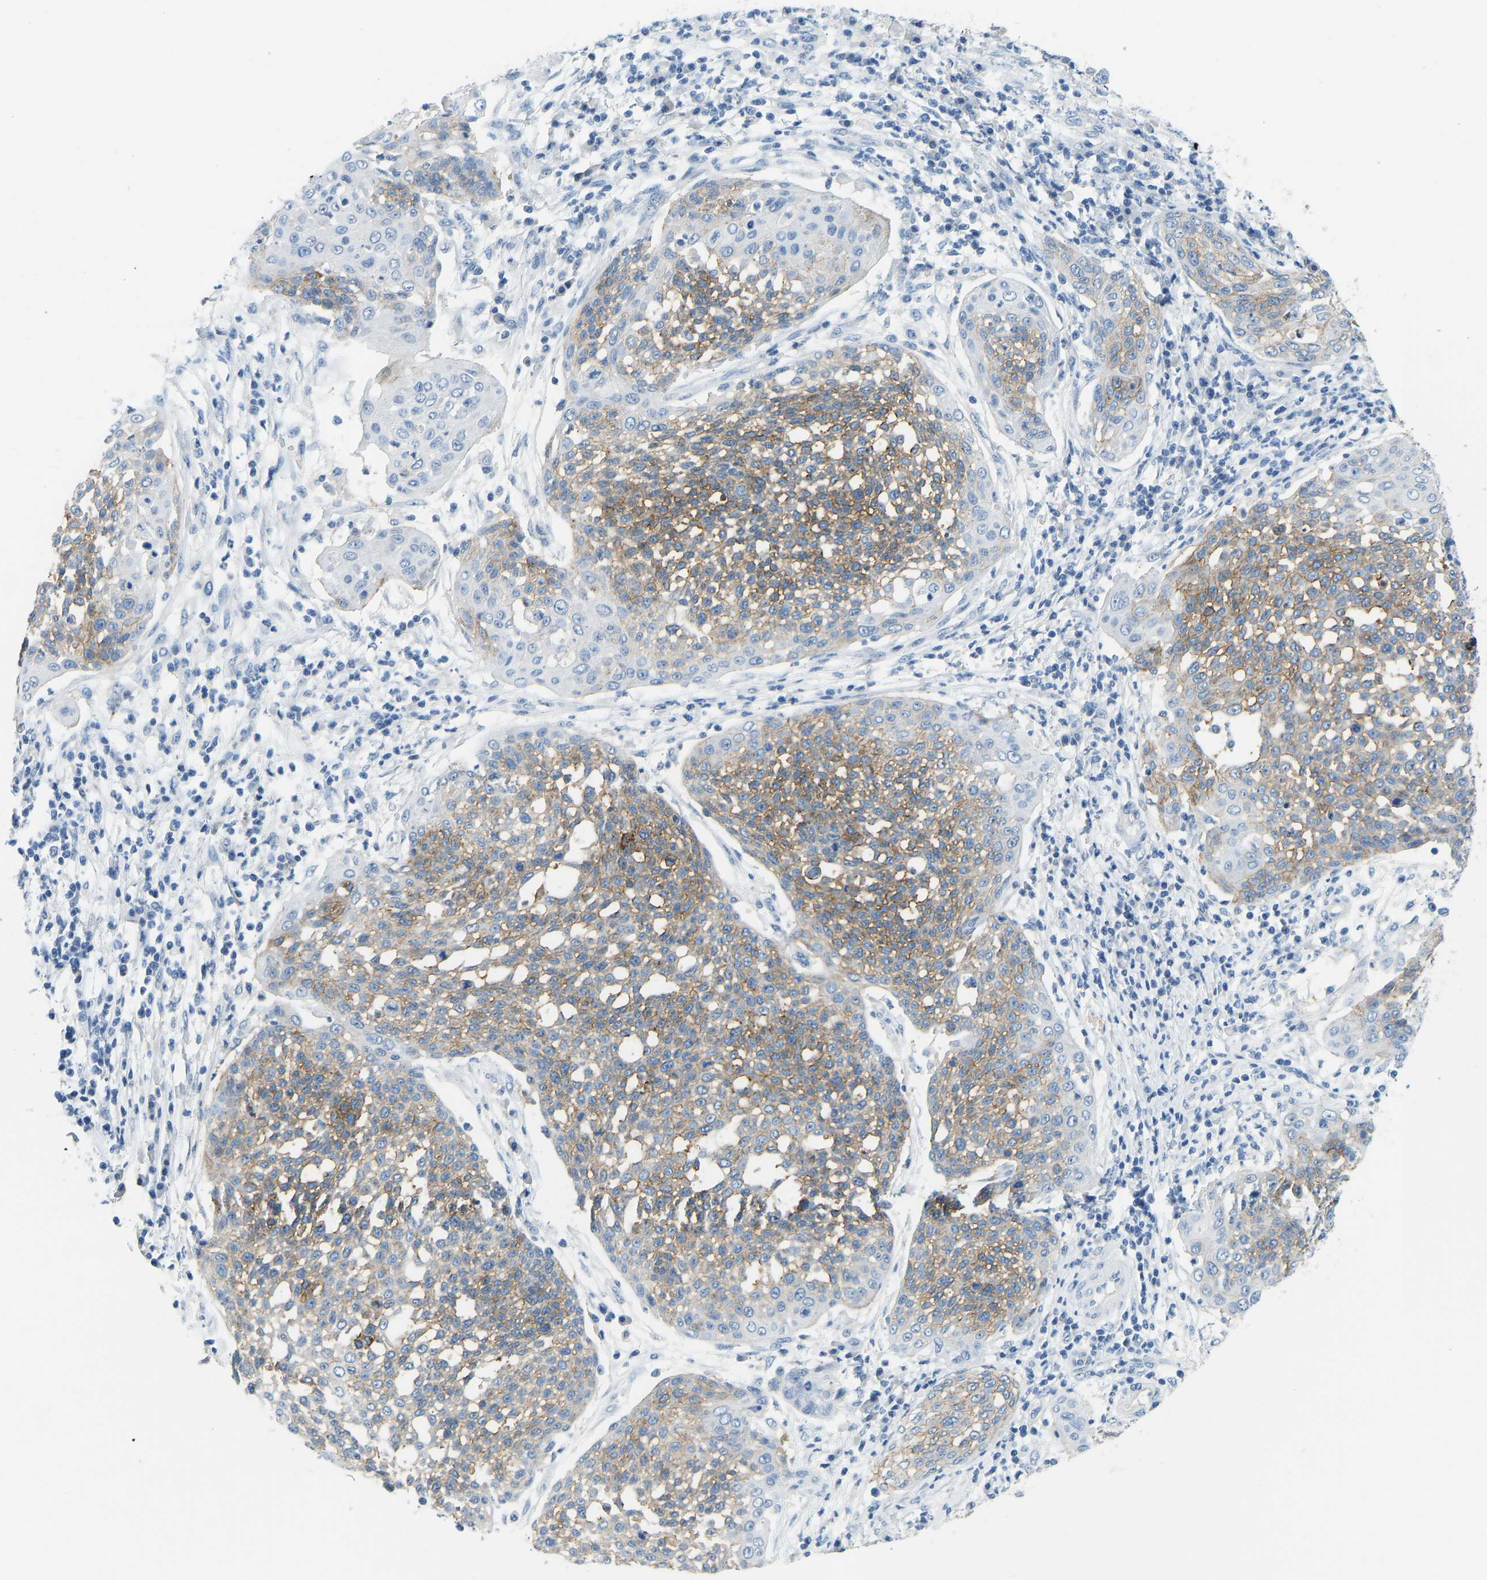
{"staining": {"intensity": "moderate", "quantity": "25%-75%", "location": "cytoplasmic/membranous"}, "tissue": "cervical cancer", "cell_type": "Tumor cells", "image_type": "cancer", "snomed": [{"axis": "morphology", "description": "Squamous cell carcinoma, NOS"}, {"axis": "topography", "description": "Cervix"}], "caption": "Moderate cytoplasmic/membranous staining is seen in approximately 25%-75% of tumor cells in cervical cancer (squamous cell carcinoma). The staining was performed using DAB (3,3'-diaminobenzidine), with brown indicating positive protein expression. Nuclei are stained blue with hematoxylin.", "gene": "ATP1A1", "patient": {"sex": "female", "age": 34}}